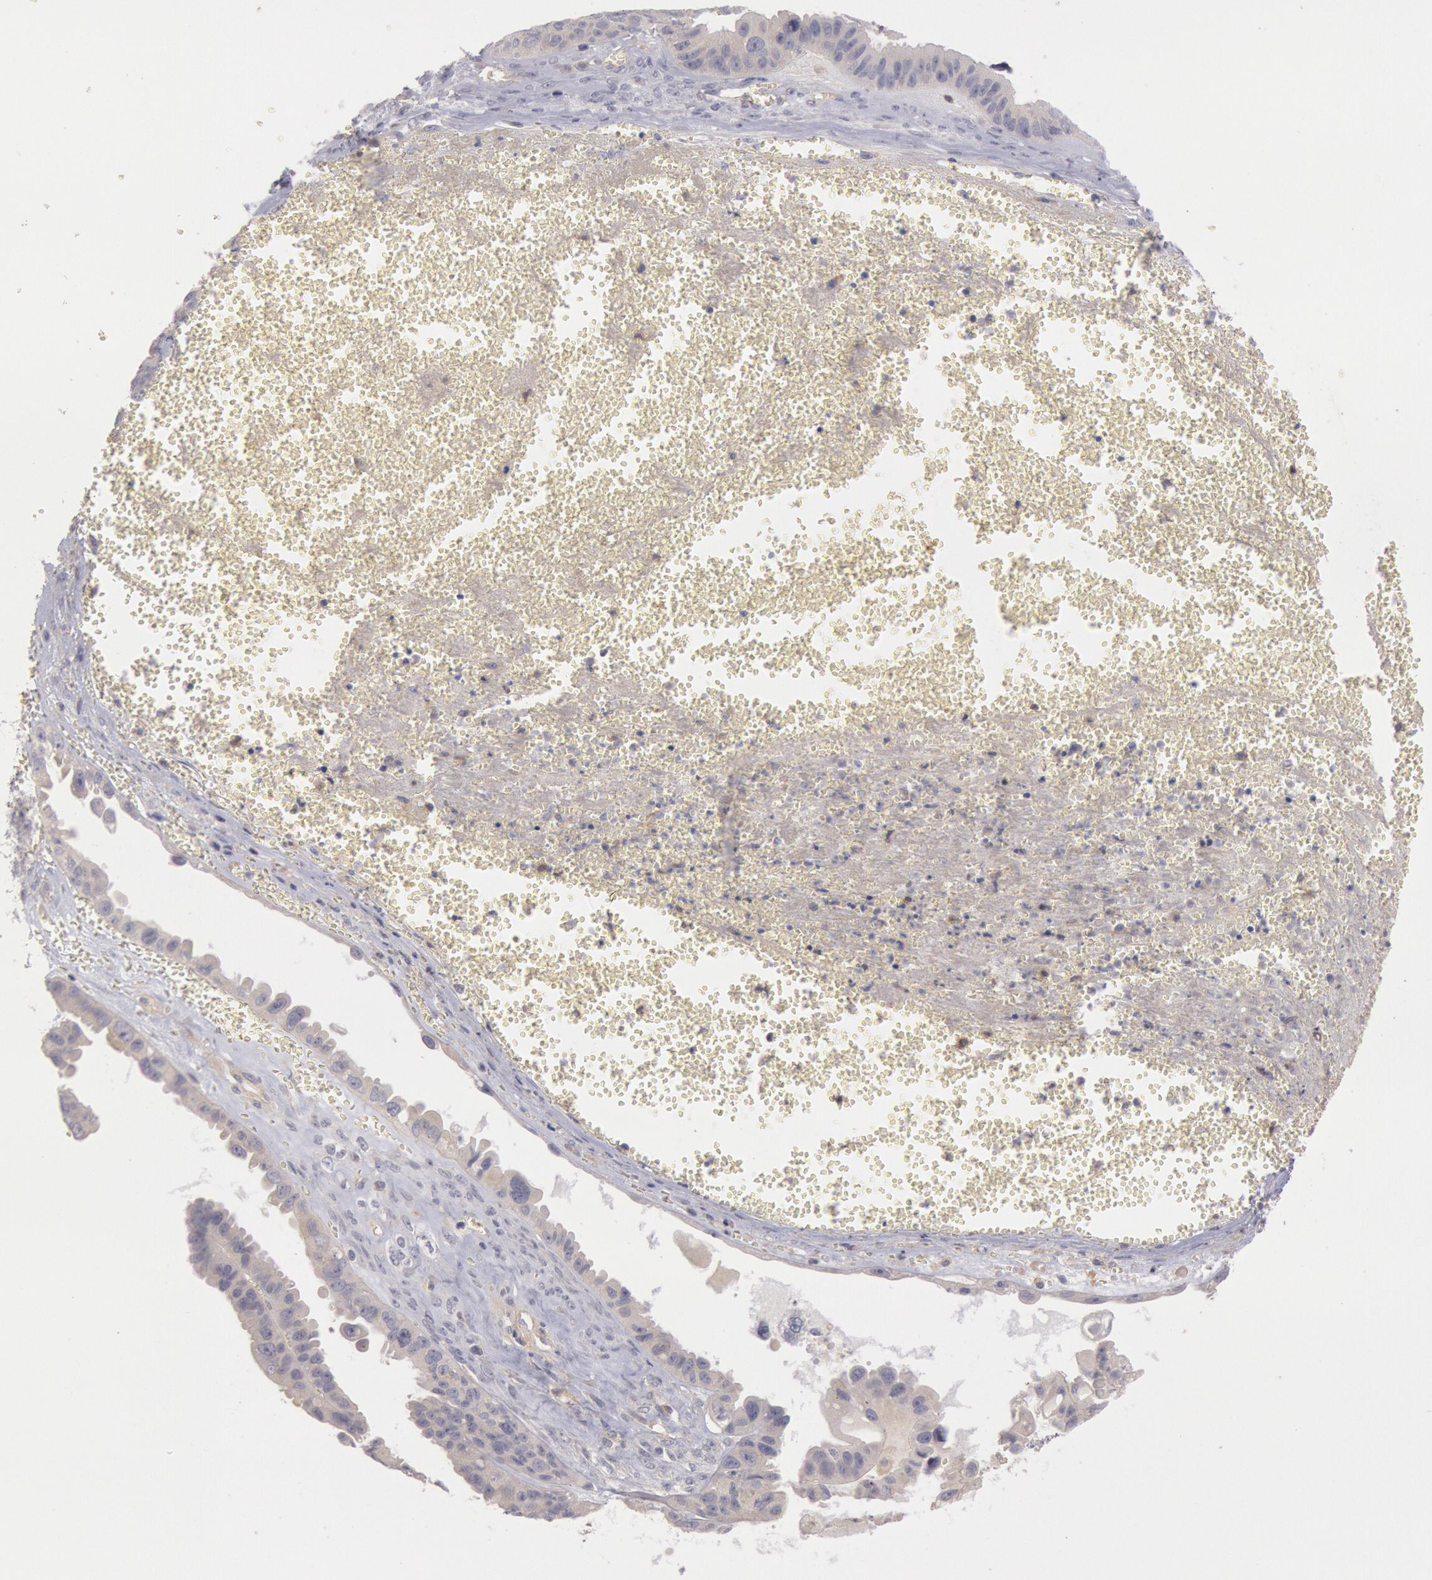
{"staining": {"intensity": "weak", "quantity": ">75%", "location": "cytoplasmic/membranous"}, "tissue": "ovarian cancer", "cell_type": "Tumor cells", "image_type": "cancer", "snomed": [{"axis": "morphology", "description": "Carcinoma, endometroid"}, {"axis": "topography", "description": "Ovary"}], "caption": "Immunohistochemistry (IHC) (DAB (3,3'-diaminobenzidine)) staining of human ovarian cancer (endometroid carcinoma) demonstrates weak cytoplasmic/membranous protein expression in approximately >75% of tumor cells.", "gene": "PIK3R1", "patient": {"sex": "female", "age": 85}}